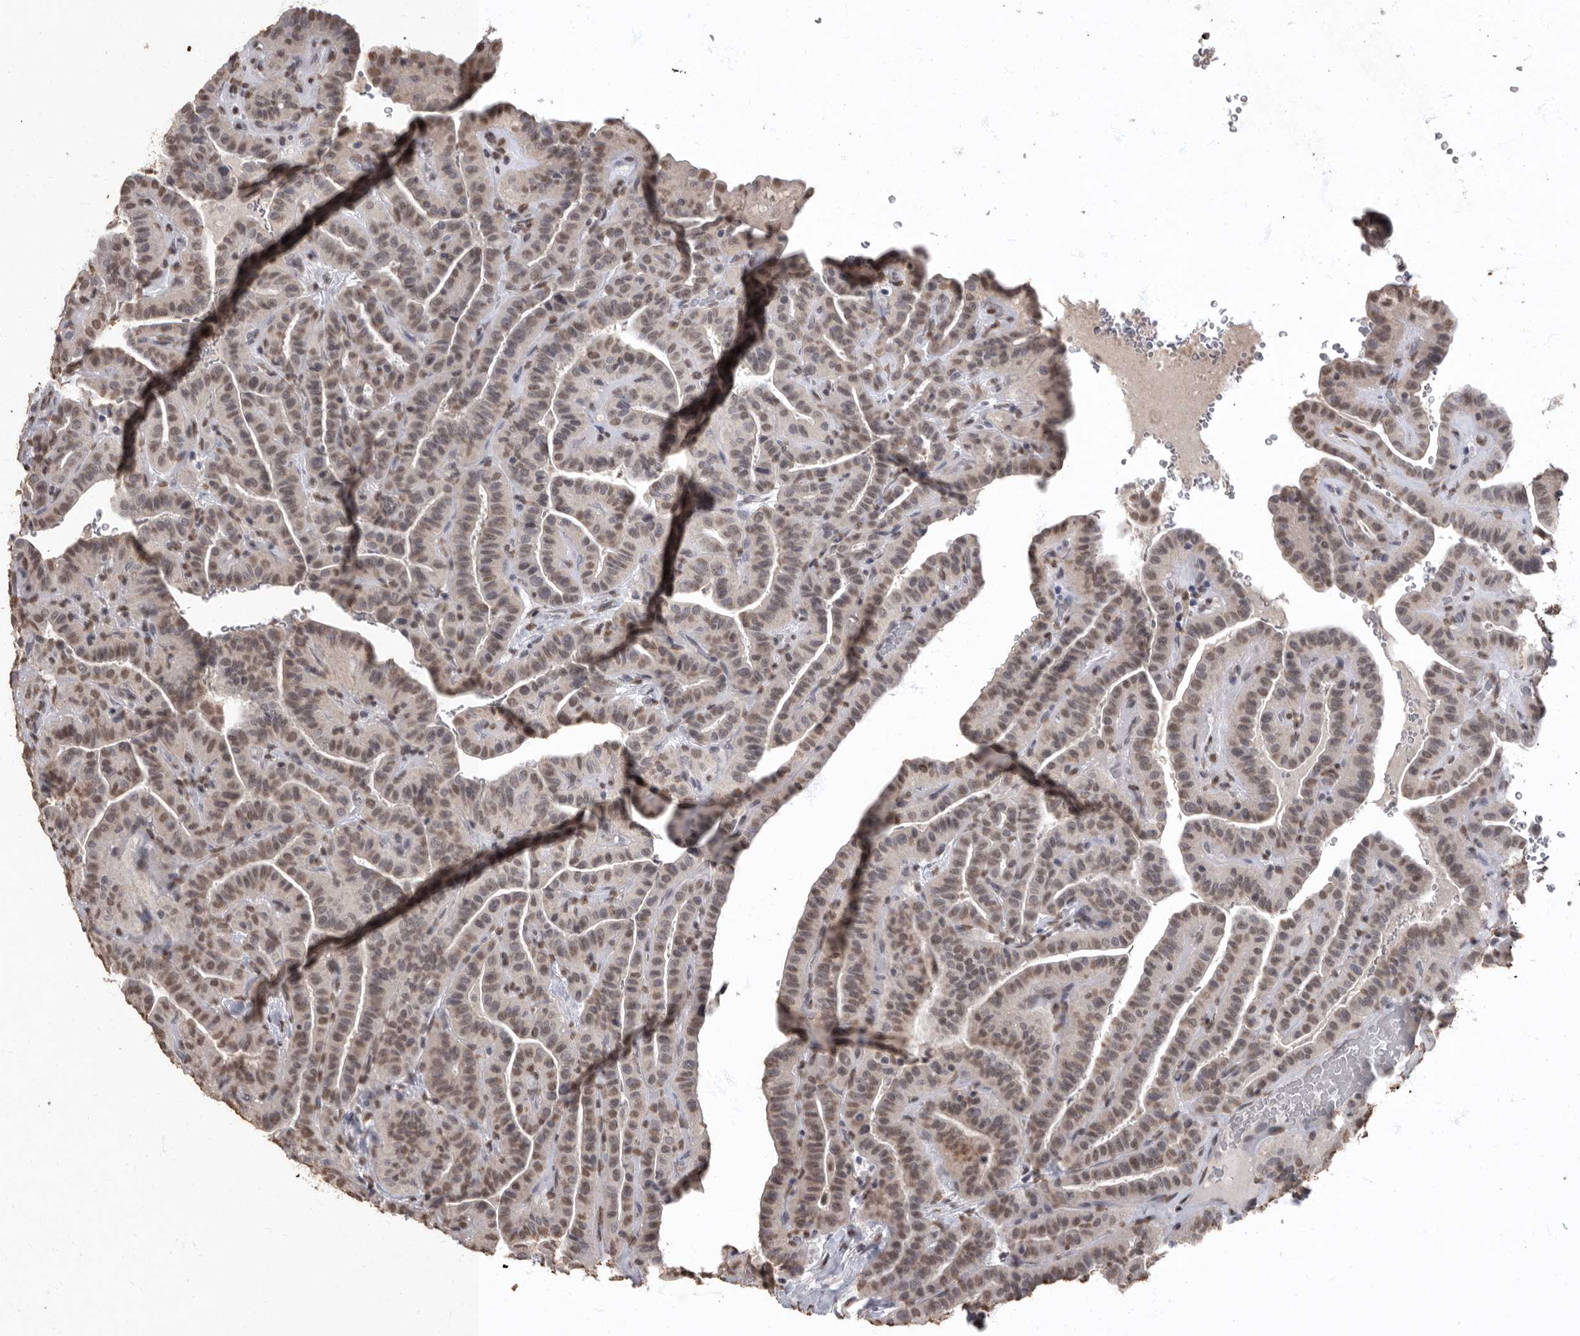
{"staining": {"intensity": "weak", "quantity": ">75%", "location": "nuclear"}, "tissue": "thyroid cancer", "cell_type": "Tumor cells", "image_type": "cancer", "snomed": [{"axis": "morphology", "description": "Papillary adenocarcinoma, NOS"}, {"axis": "topography", "description": "Thyroid gland"}], "caption": "High-magnification brightfield microscopy of thyroid cancer (papillary adenocarcinoma) stained with DAB (3,3'-diaminobenzidine) (brown) and counterstained with hematoxylin (blue). tumor cells exhibit weak nuclear staining is identified in about>75% of cells. The protein is stained brown, and the nuclei are stained in blue (DAB IHC with brightfield microscopy, high magnification).", "gene": "NBL1", "patient": {"sex": "male", "age": 77}}